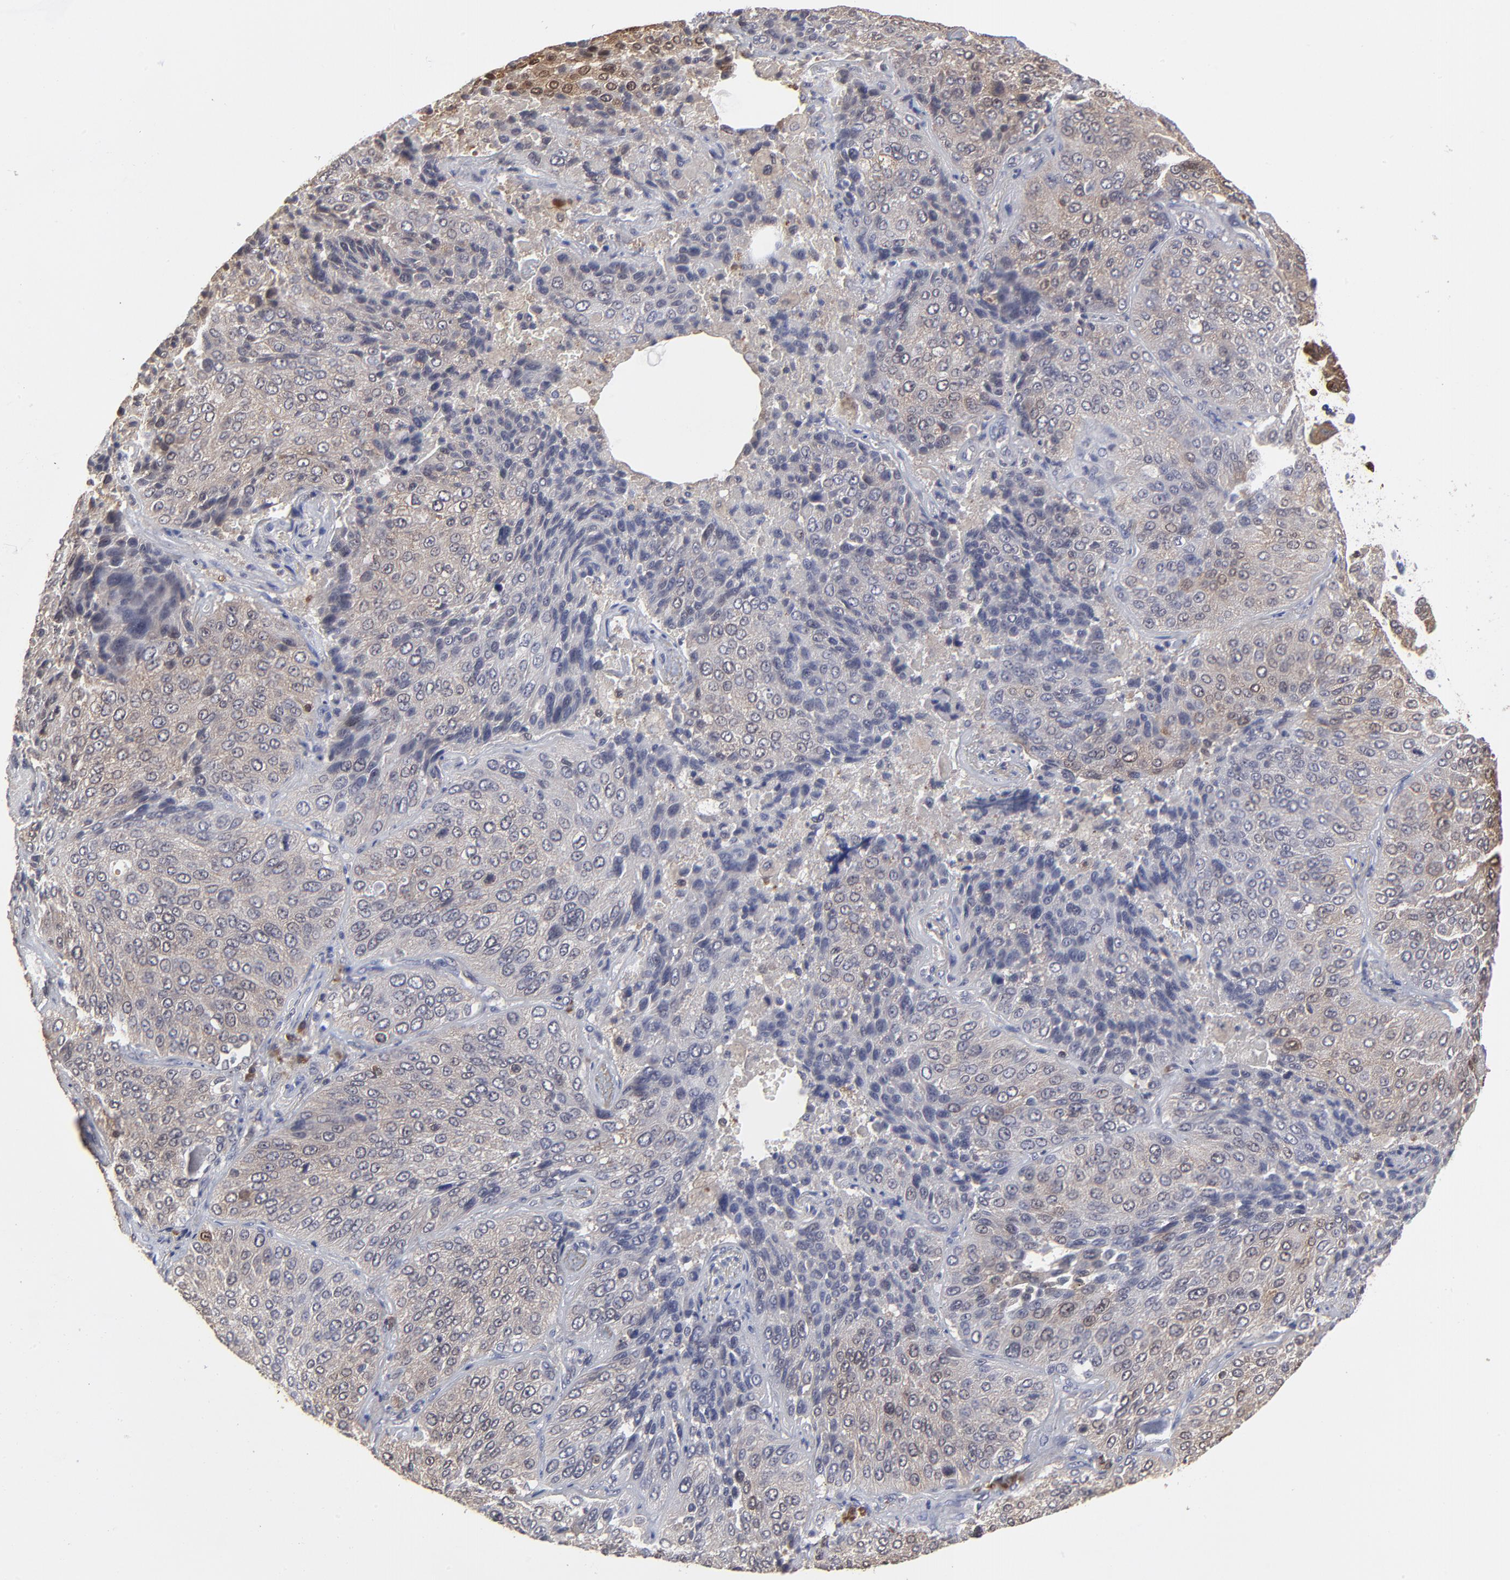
{"staining": {"intensity": "weak", "quantity": "<25%", "location": "cytoplasmic/membranous"}, "tissue": "lung cancer", "cell_type": "Tumor cells", "image_type": "cancer", "snomed": [{"axis": "morphology", "description": "Squamous cell carcinoma, NOS"}, {"axis": "topography", "description": "Lung"}], "caption": "This is an immunohistochemistry (IHC) histopathology image of lung cancer (squamous cell carcinoma). There is no staining in tumor cells.", "gene": "CASP3", "patient": {"sex": "male", "age": 54}}